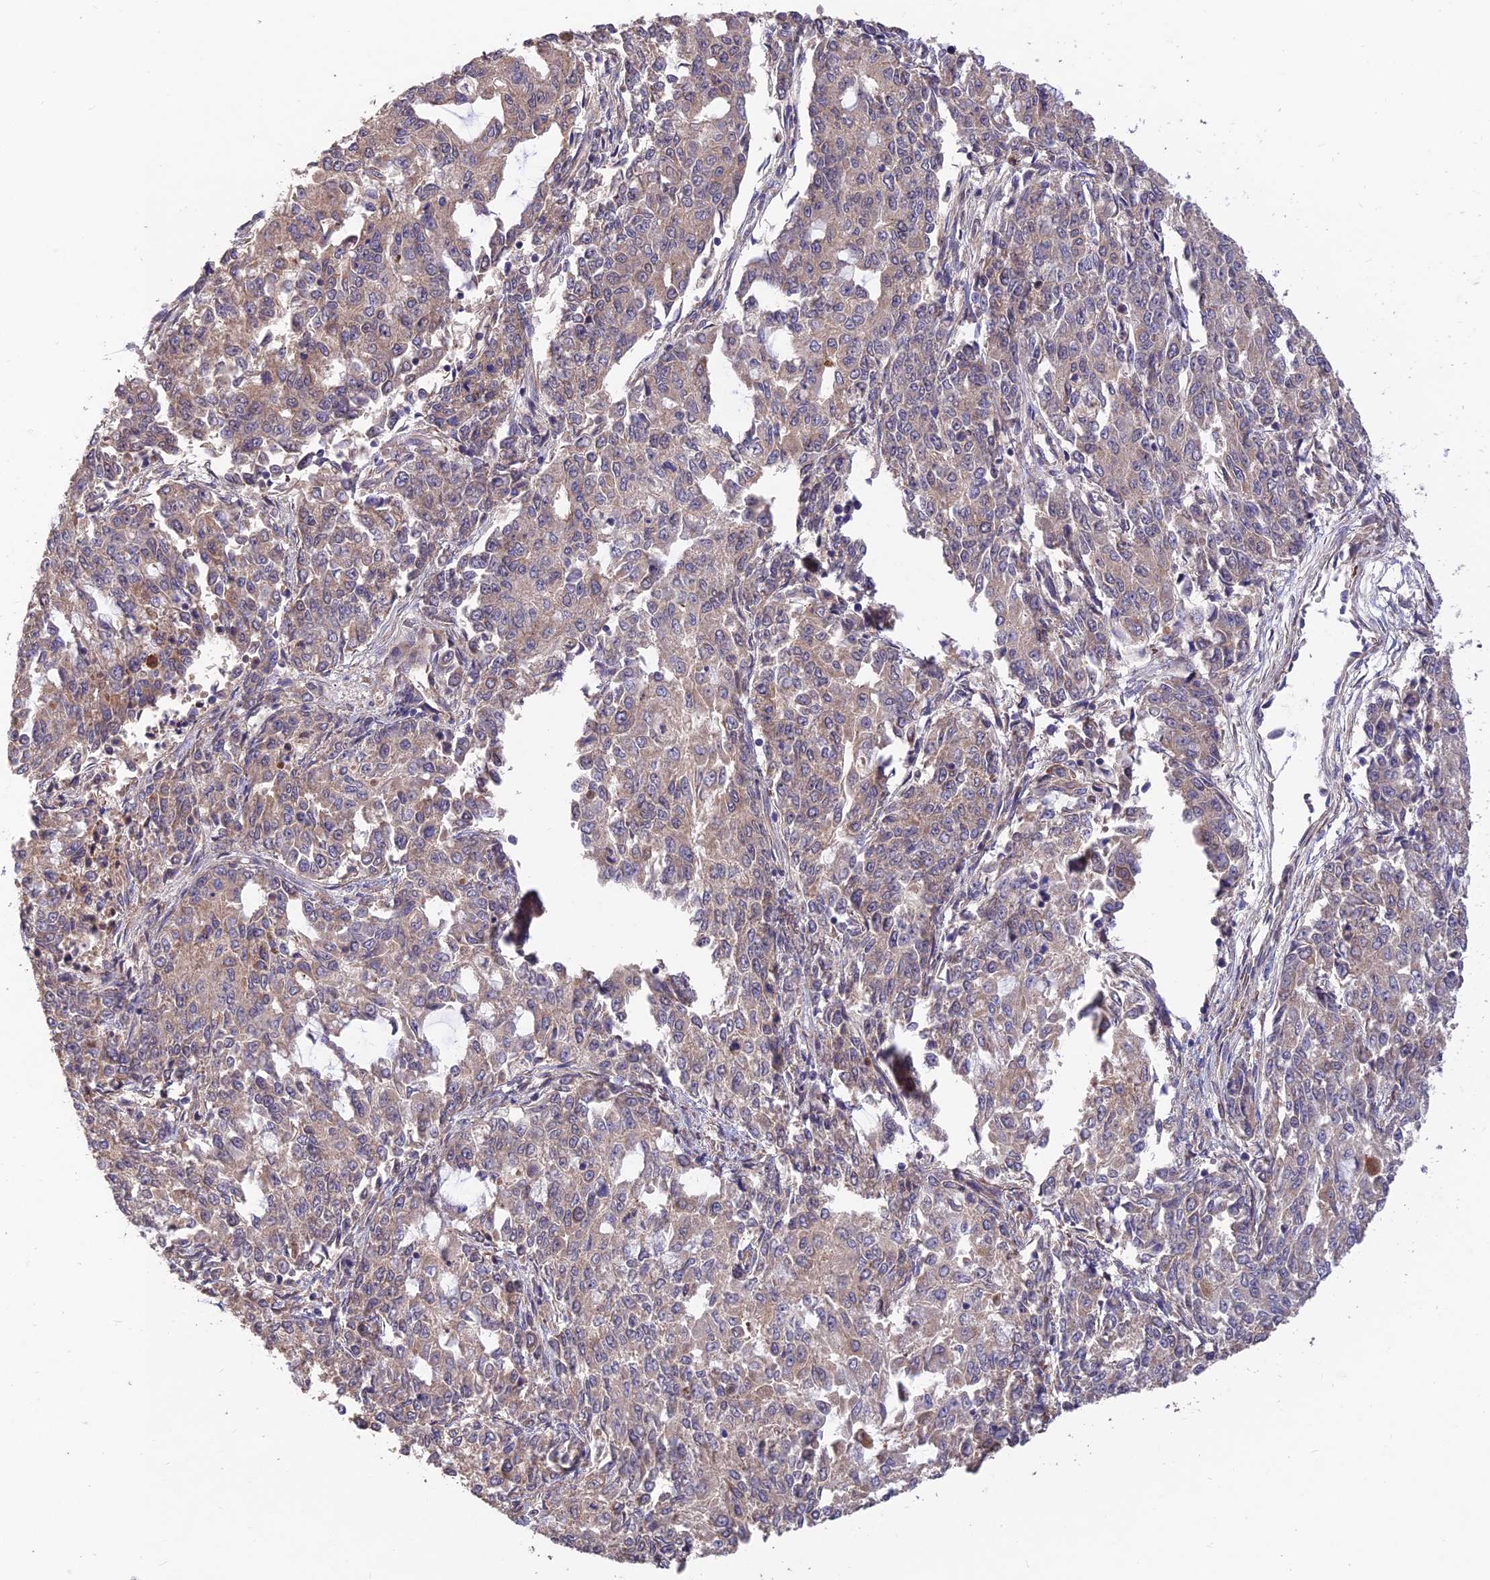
{"staining": {"intensity": "weak", "quantity": "25%-75%", "location": "cytoplasmic/membranous"}, "tissue": "endometrial cancer", "cell_type": "Tumor cells", "image_type": "cancer", "snomed": [{"axis": "morphology", "description": "Adenocarcinoma, NOS"}, {"axis": "topography", "description": "Endometrium"}], "caption": "Protein analysis of adenocarcinoma (endometrial) tissue exhibits weak cytoplasmic/membranous expression in approximately 25%-75% of tumor cells.", "gene": "PAGR1", "patient": {"sex": "female", "age": 50}}